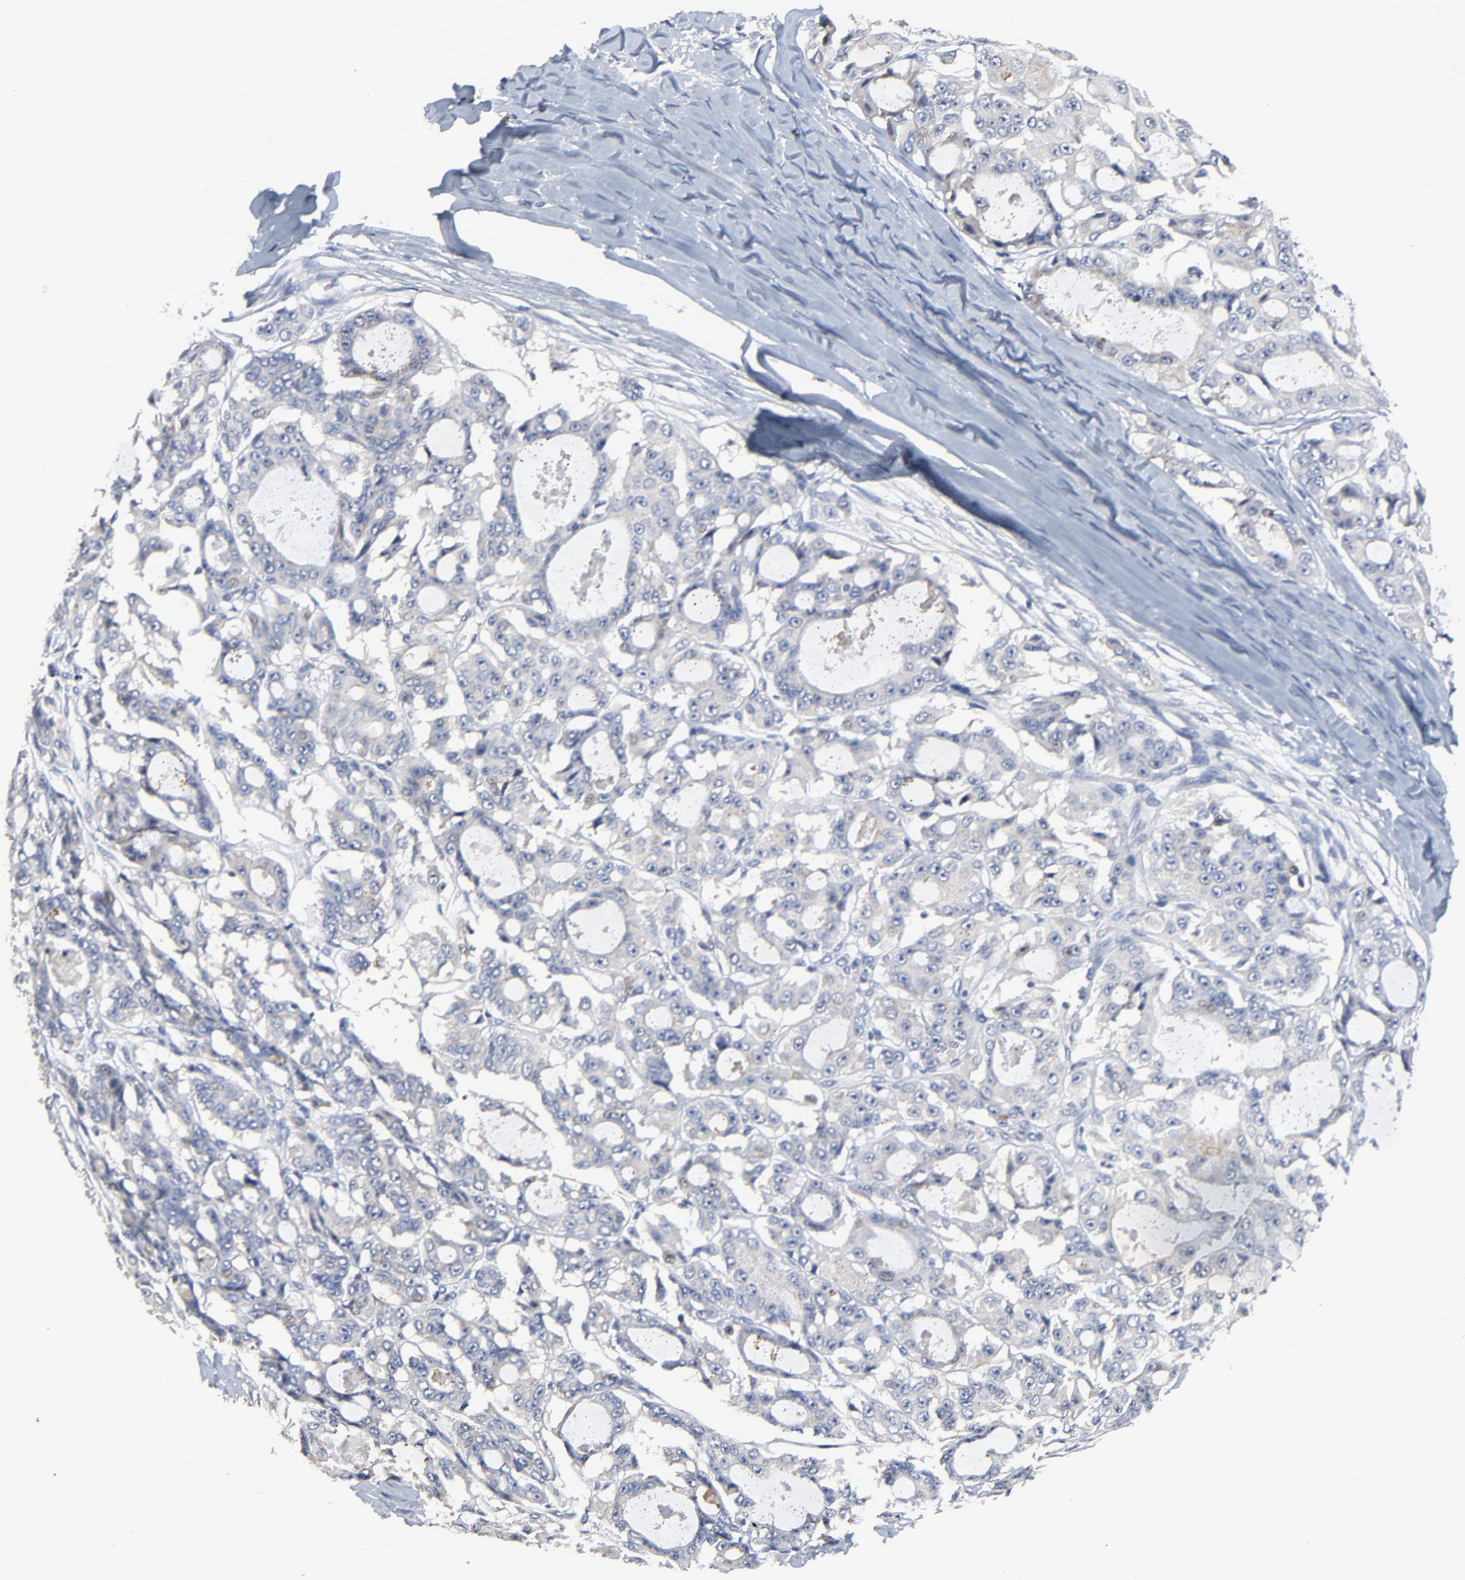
{"staining": {"intensity": "weak", "quantity": "<25%", "location": "cytoplasmic/membranous"}, "tissue": "ovarian cancer", "cell_type": "Tumor cells", "image_type": "cancer", "snomed": [{"axis": "morphology", "description": "Carcinoma, endometroid"}, {"axis": "topography", "description": "Ovary"}], "caption": "Micrograph shows no significant protein expression in tumor cells of endometroid carcinoma (ovarian).", "gene": "SKAP1", "patient": {"sex": "female", "age": 61}}